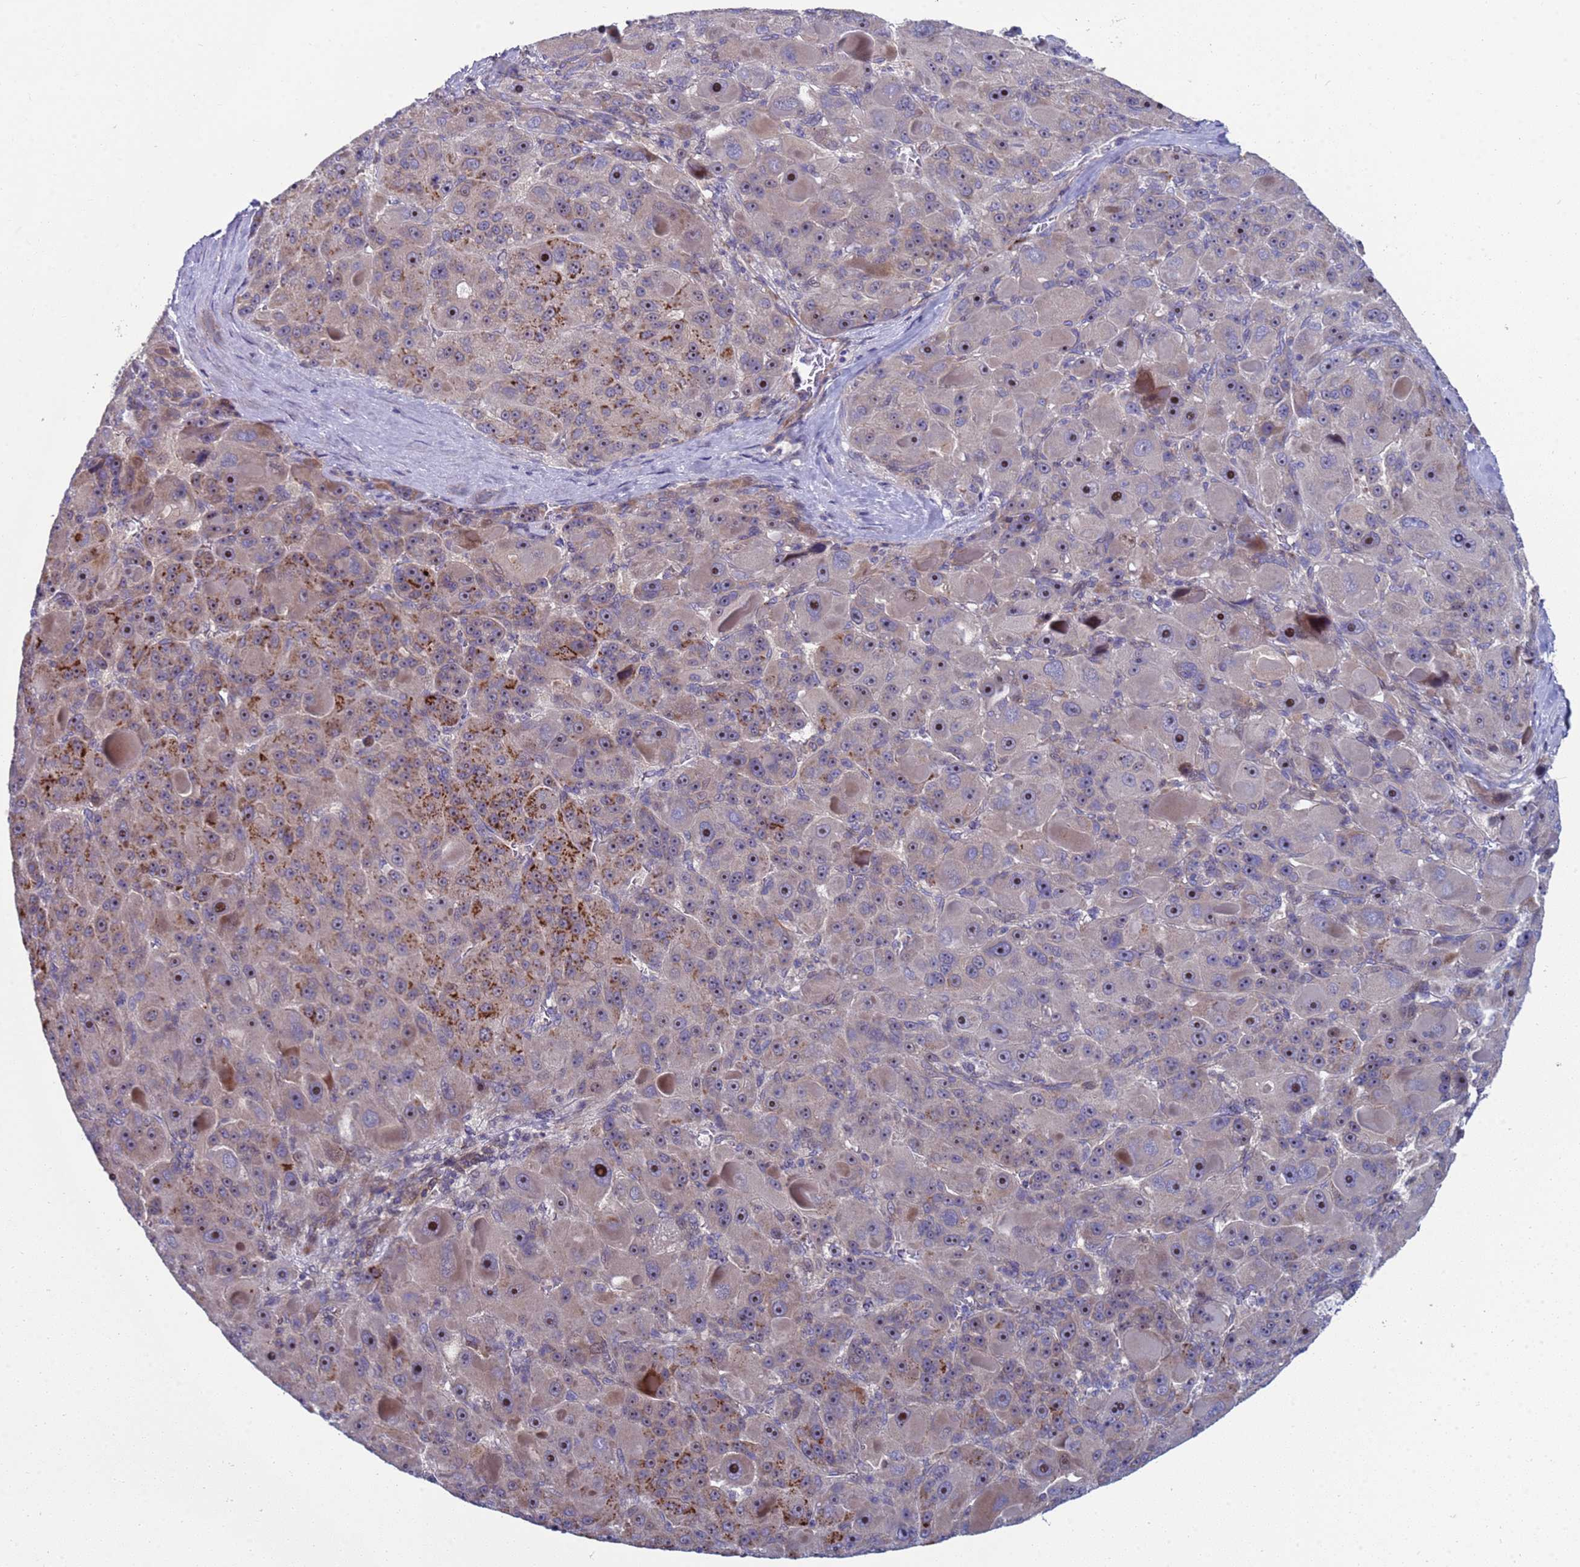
{"staining": {"intensity": "strong", "quantity": "25%-75%", "location": "cytoplasmic/membranous,nuclear"}, "tissue": "liver cancer", "cell_type": "Tumor cells", "image_type": "cancer", "snomed": [{"axis": "morphology", "description": "Carcinoma, Hepatocellular, NOS"}, {"axis": "topography", "description": "Liver"}], "caption": "IHC micrograph of neoplastic tissue: human liver hepatocellular carcinoma stained using immunohistochemistry shows high levels of strong protein expression localized specifically in the cytoplasmic/membranous and nuclear of tumor cells, appearing as a cytoplasmic/membranous and nuclear brown color.", "gene": "ENOSF1", "patient": {"sex": "male", "age": 76}}